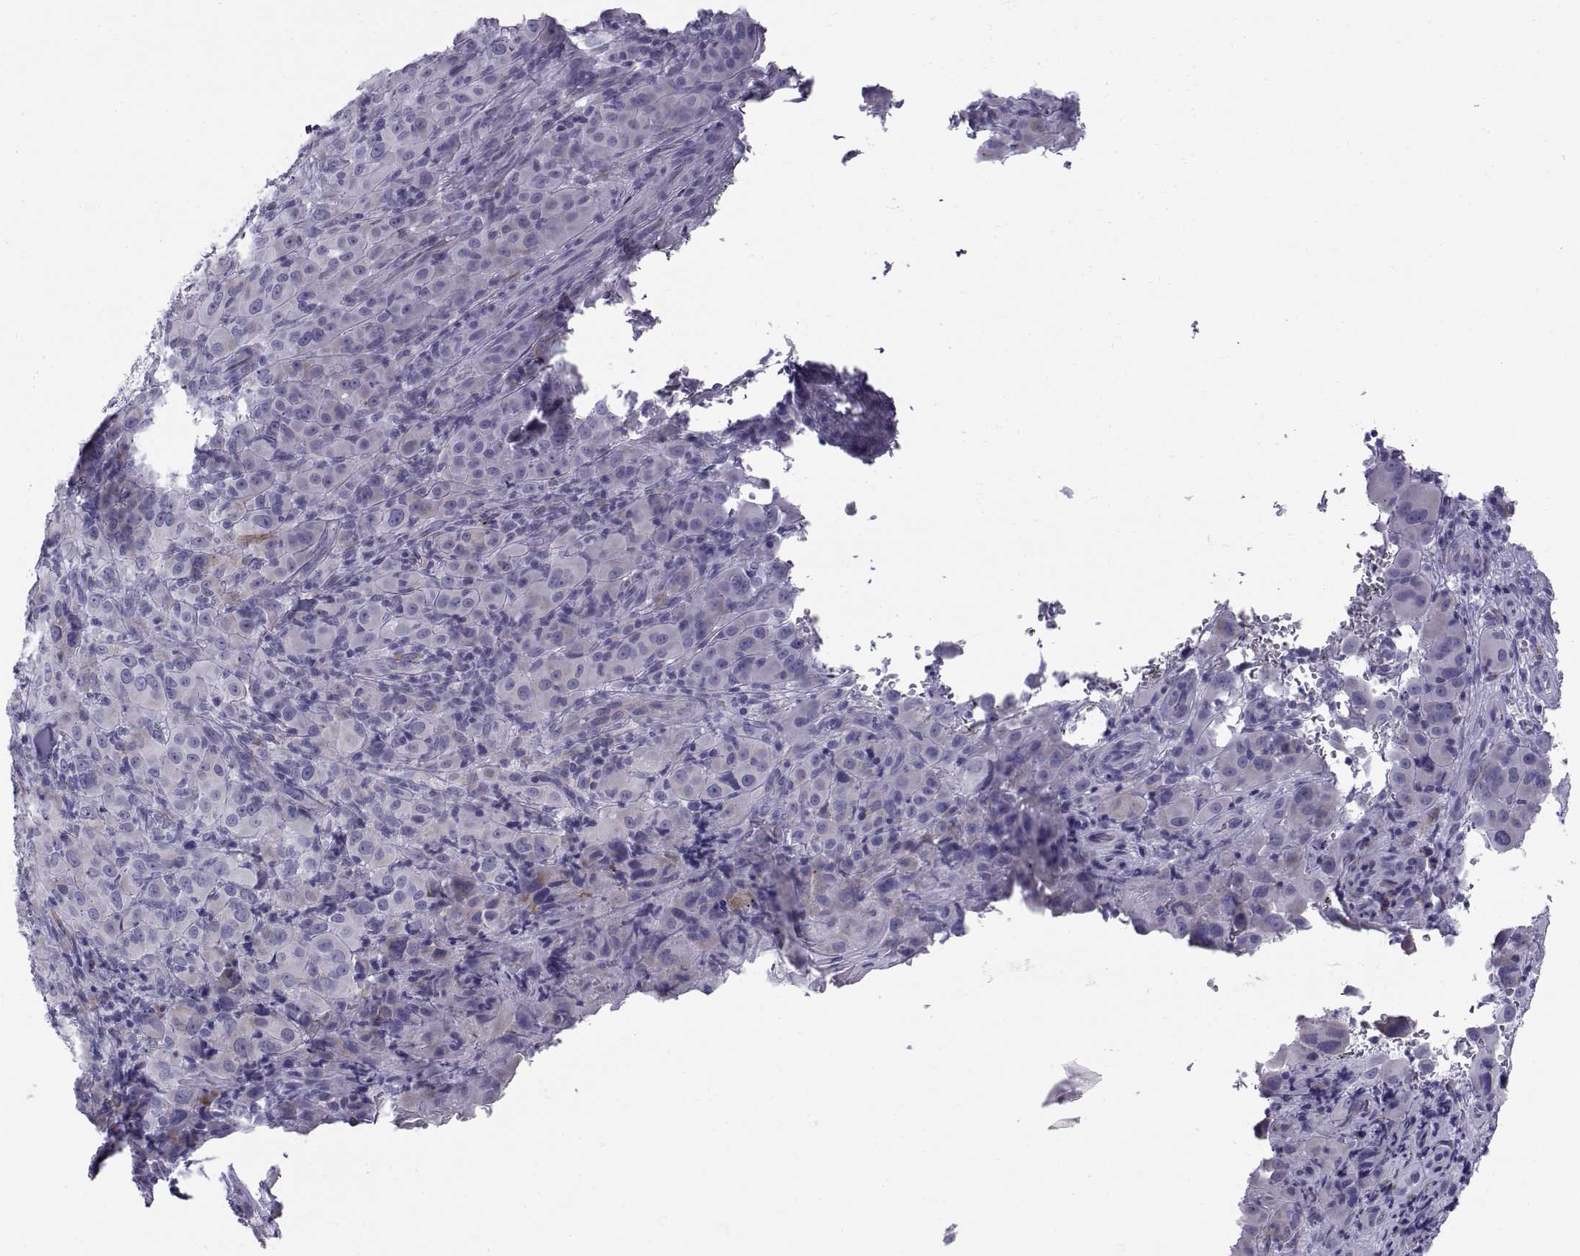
{"staining": {"intensity": "negative", "quantity": "none", "location": "none"}, "tissue": "melanoma", "cell_type": "Tumor cells", "image_type": "cancer", "snomed": [{"axis": "morphology", "description": "Malignant melanoma, NOS"}, {"axis": "topography", "description": "Skin"}], "caption": "Tumor cells are negative for brown protein staining in malignant melanoma.", "gene": "RNASE12", "patient": {"sex": "female", "age": 87}}